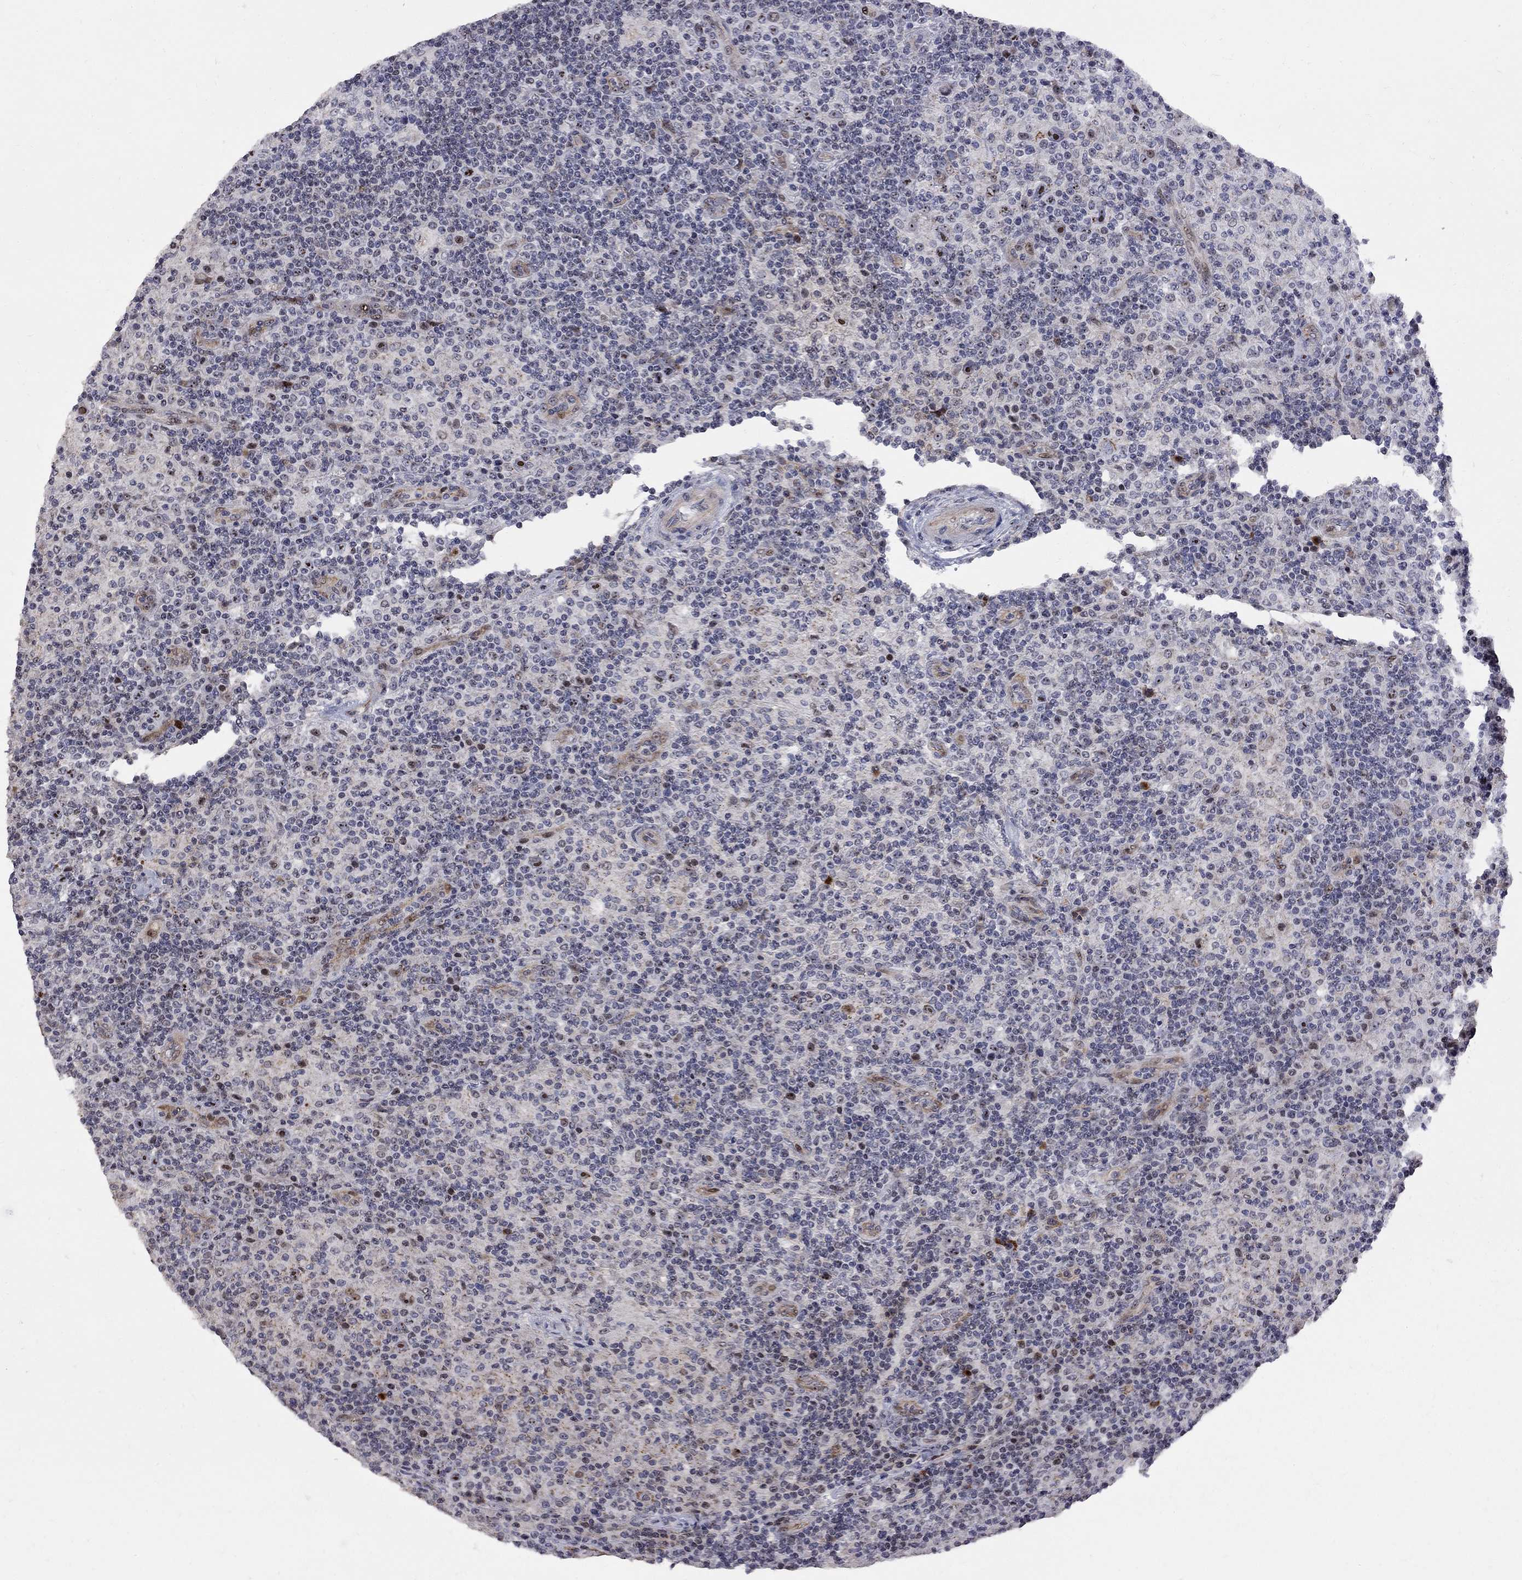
{"staining": {"intensity": "moderate", "quantity": "25%-75%", "location": "nuclear"}, "tissue": "lymphoma", "cell_type": "Tumor cells", "image_type": "cancer", "snomed": [{"axis": "morphology", "description": "Hodgkin's disease, NOS"}, {"axis": "topography", "description": "Lymph node"}], "caption": "Tumor cells display medium levels of moderate nuclear positivity in approximately 25%-75% of cells in Hodgkin's disease. Nuclei are stained in blue.", "gene": "DHX33", "patient": {"sex": "male", "age": 70}}